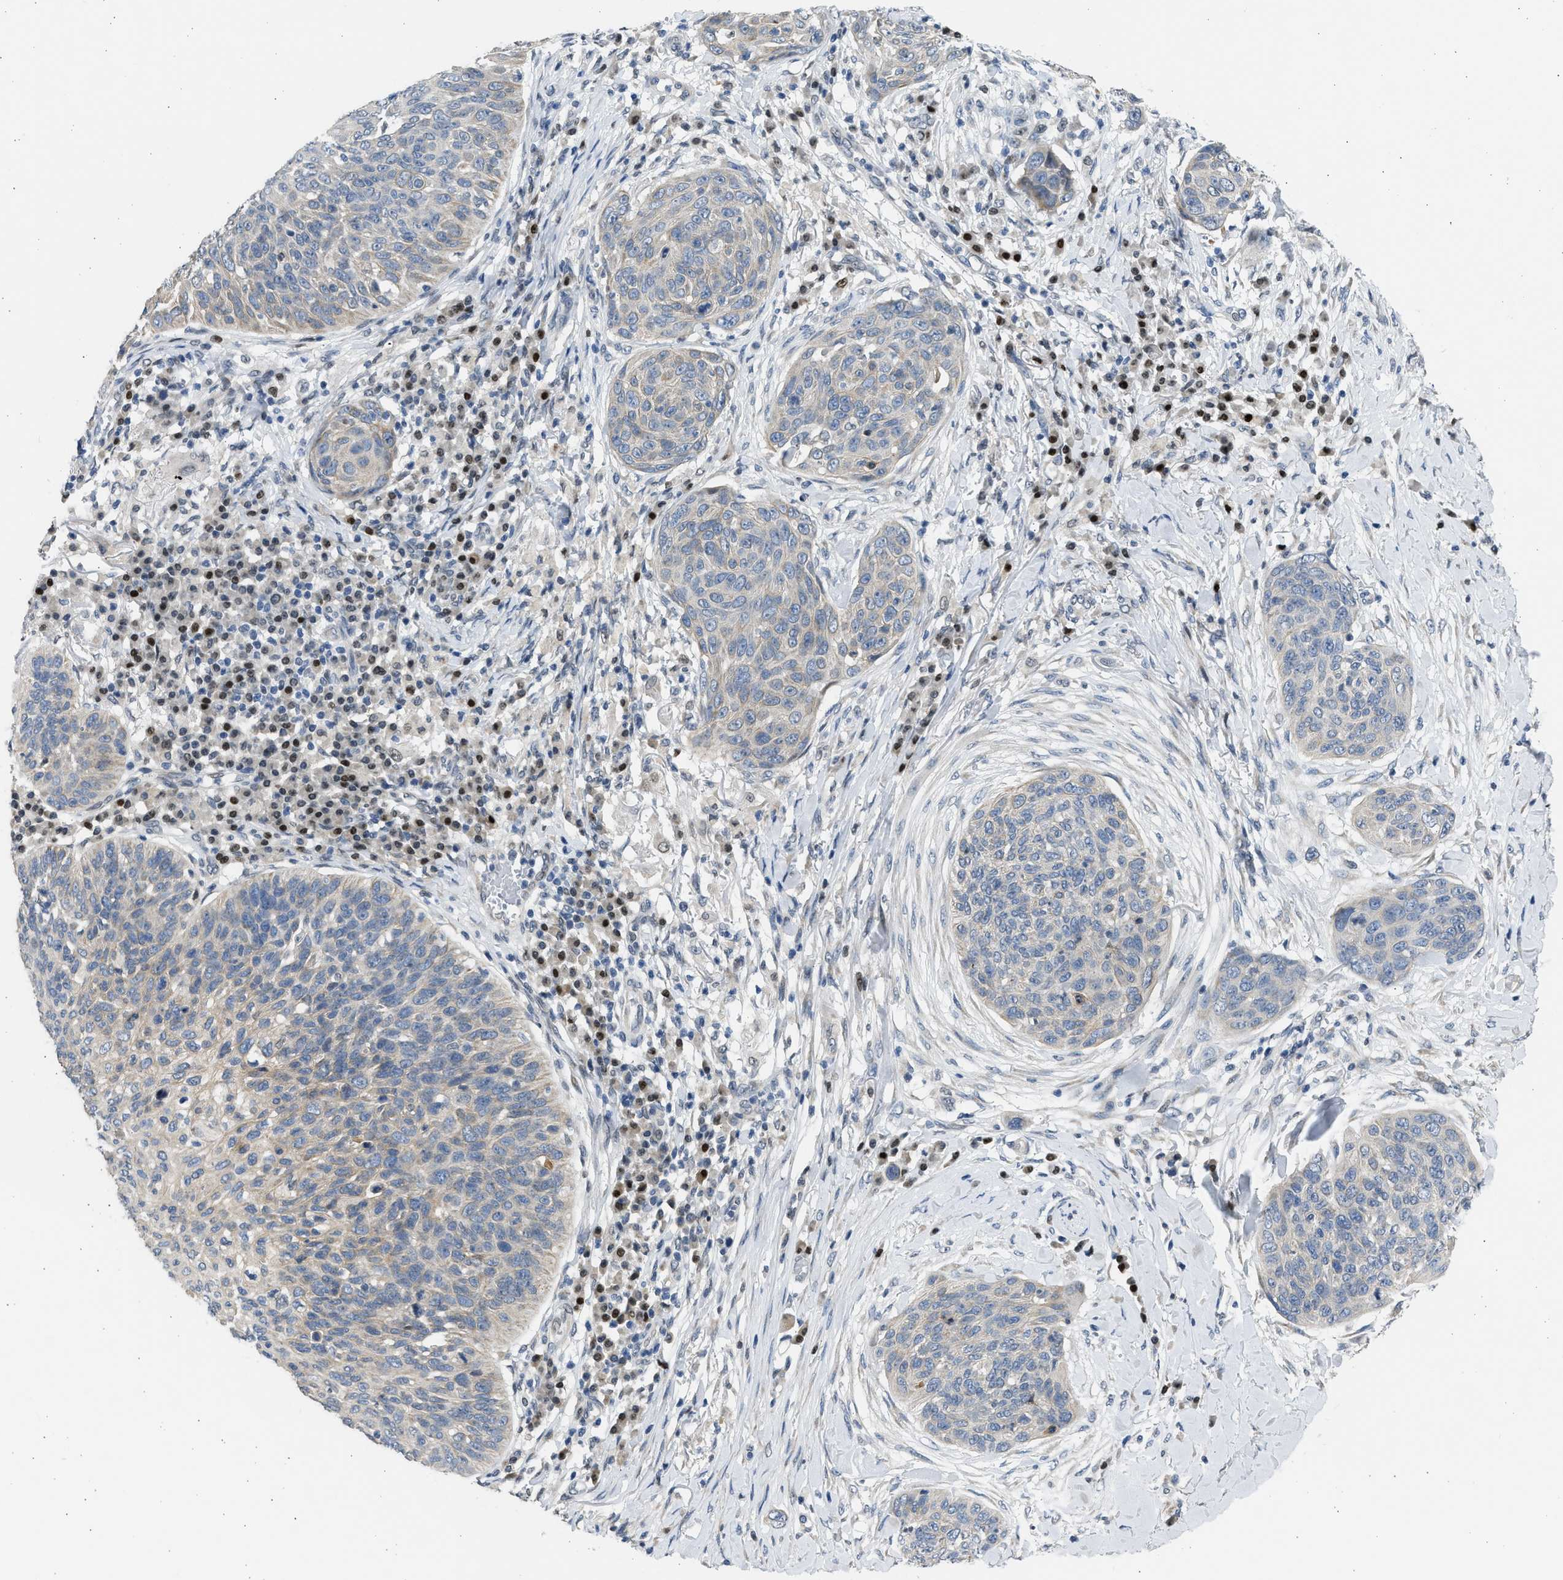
{"staining": {"intensity": "weak", "quantity": "25%-75%", "location": "cytoplasmic/membranous"}, "tissue": "skin cancer", "cell_type": "Tumor cells", "image_type": "cancer", "snomed": [{"axis": "morphology", "description": "Squamous cell carcinoma in situ, NOS"}, {"axis": "morphology", "description": "Squamous cell carcinoma, NOS"}, {"axis": "topography", "description": "Skin"}], "caption": "This is an image of IHC staining of skin cancer, which shows weak staining in the cytoplasmic/membranous of tumor cells.", "gene": "HMGN3", "patient": {"sex": "male", "age": 93}}